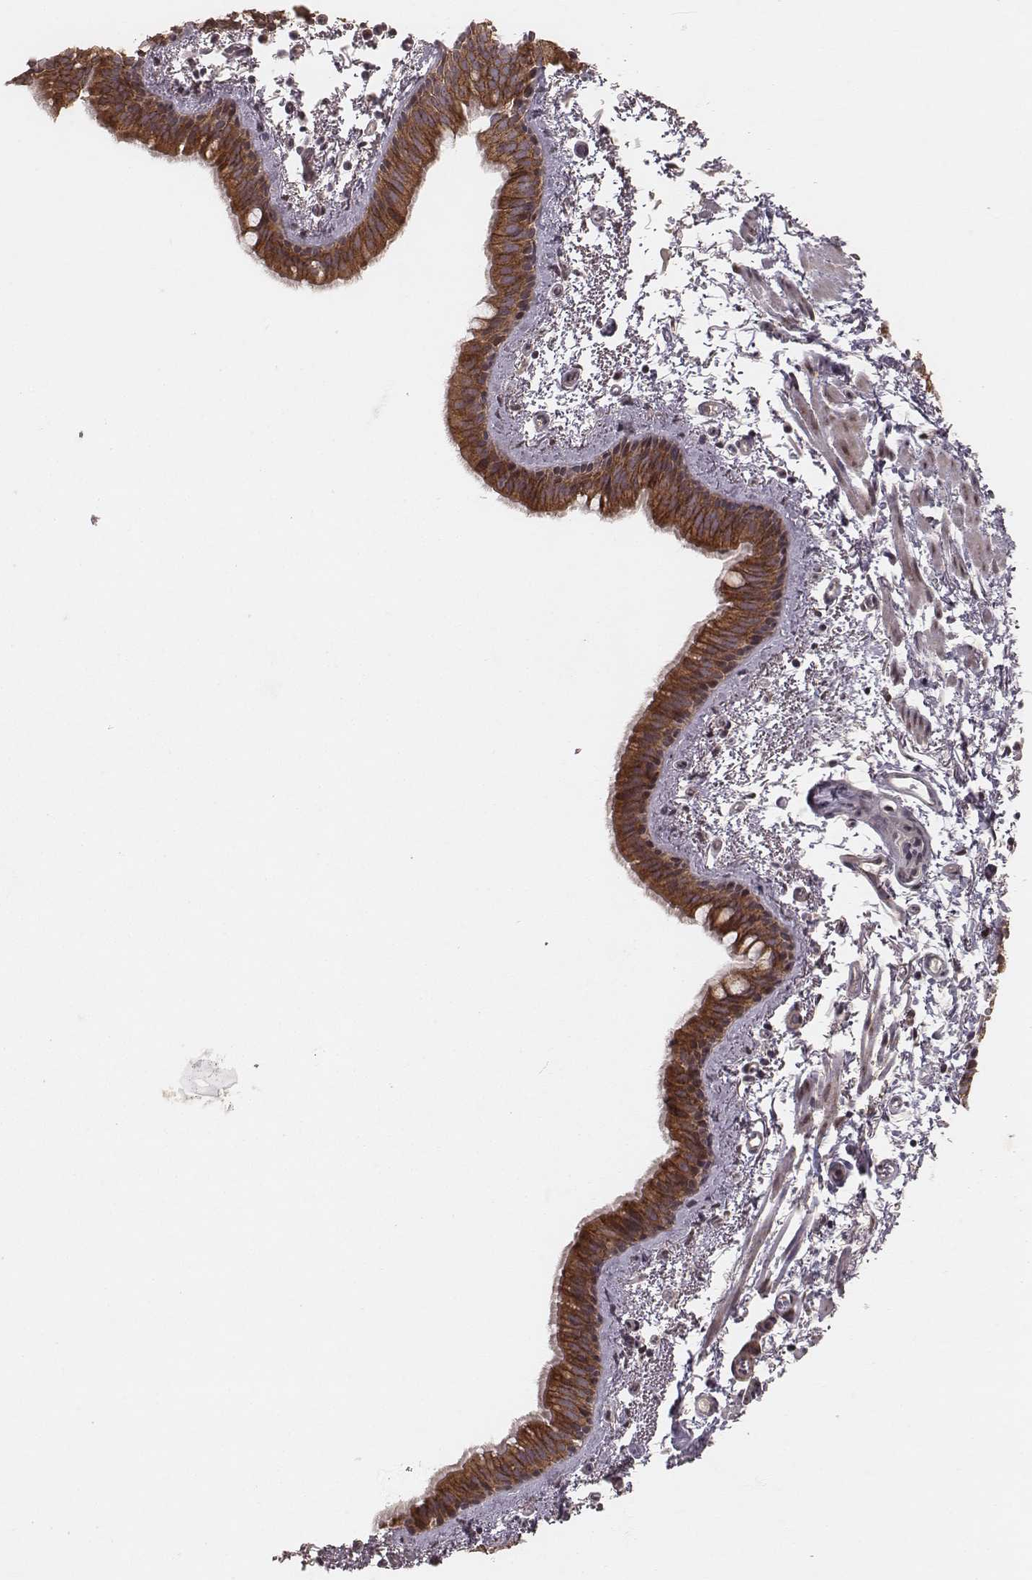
{"staining": {"intensity": "strong", "quantity": ">75%", "location": "cytoplasmic/membranous"}, "tissue": "bronchus", "cell_type": "Respiratory epithelial cells", "image_type": "normal", "snomed": [{"axis": "morphology", "description": "Normal tissue, NOS"}, {"axis": "topography", "description": "Bronchus"}], "caption": "Unremarkable bronchus reveals strong cytoplasmic/membranous positivity in approximately >75% of respiratory epithelial cells, visualized by immunohistochemistry. (IHC, brightfield microscopy, high magnification).", "gene": "NDUFA7", "patient": {"sex": "female", "age": 61}}